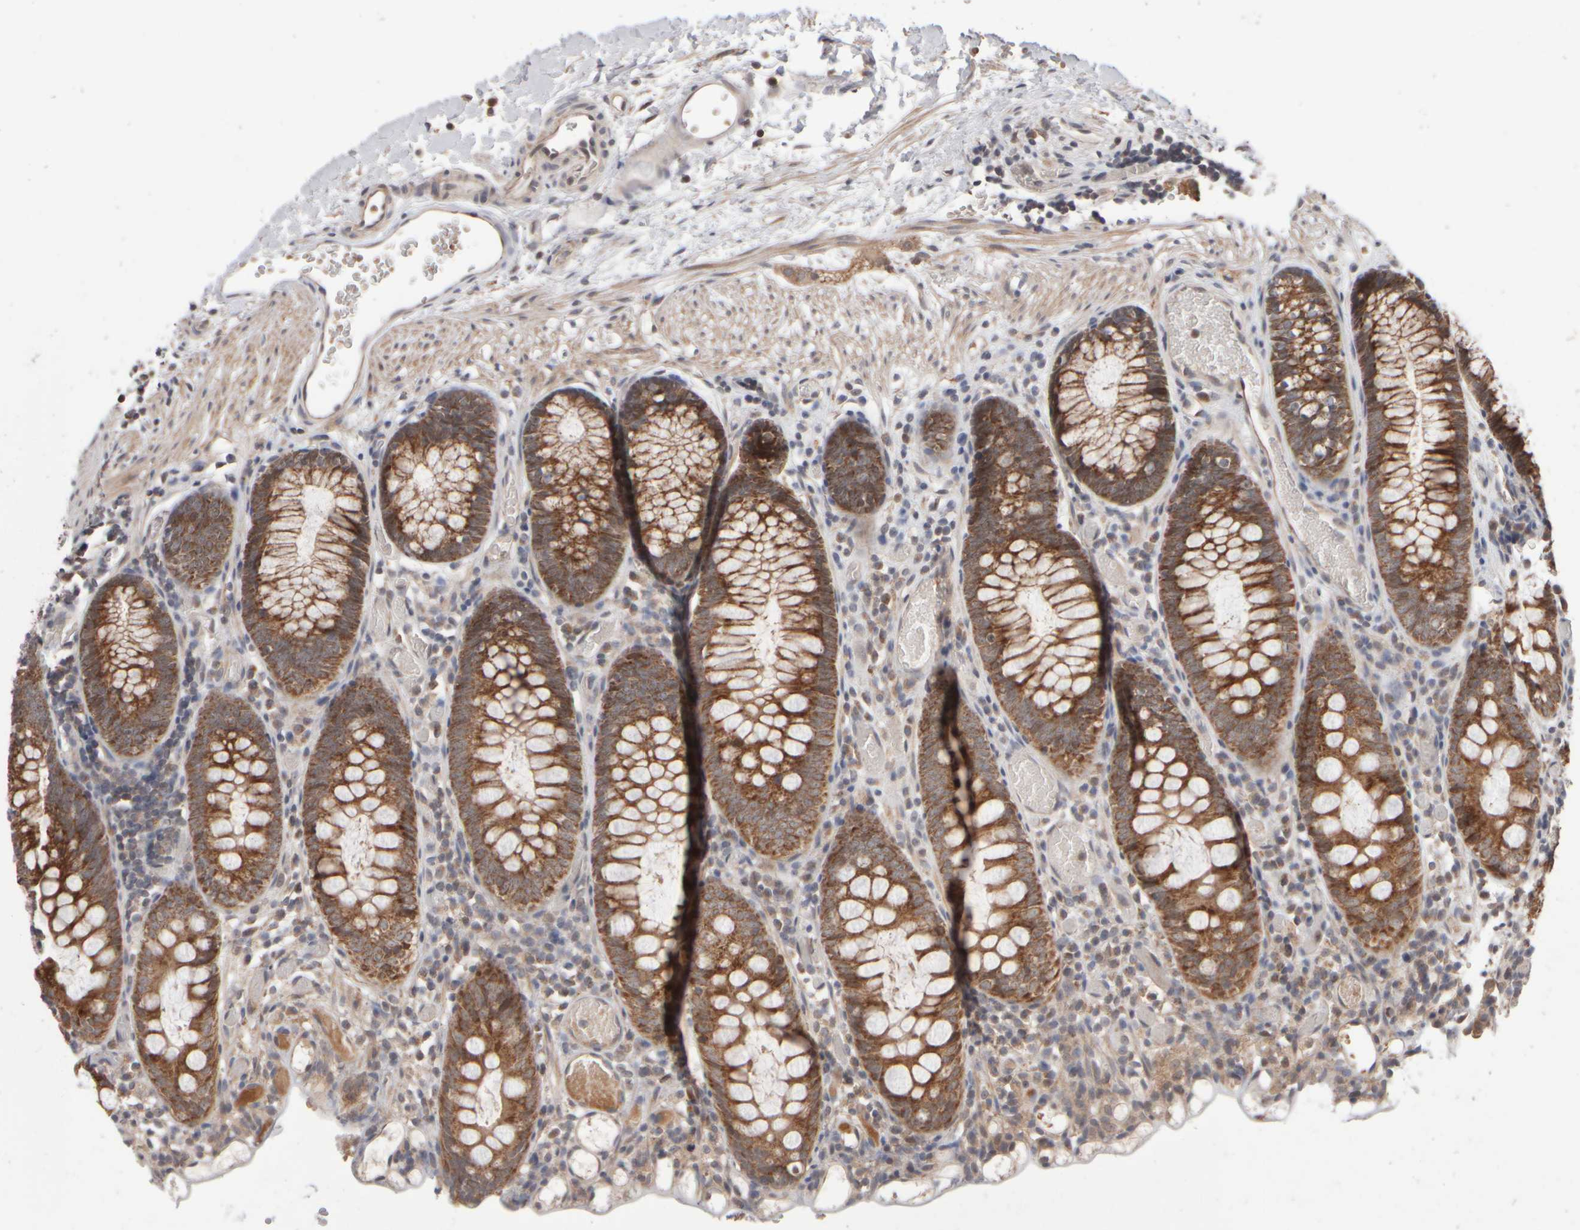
{"staining": {"intensity": "moderate", "quantity": ">75%", "location": "cytoplasmic/membranous"}, "tissue": "colon", "cell_type": "Endothelial cells", "image_type": "normal", "snomed": [{"axis": "morphology", "description": "Normal tissue, NOS"}, {"axis": "topography", "description": "Colon"}], "caption": "Immunohistochemical staining of unremarkable colon displays medium levels of moderate cytoplasmic/membranous expression in about >75% of endothelial cells. (IHC, brightfield microscopy, high magnification).", "gene": "ABHD11", "patient": {"sex": "male", "age": 14}}